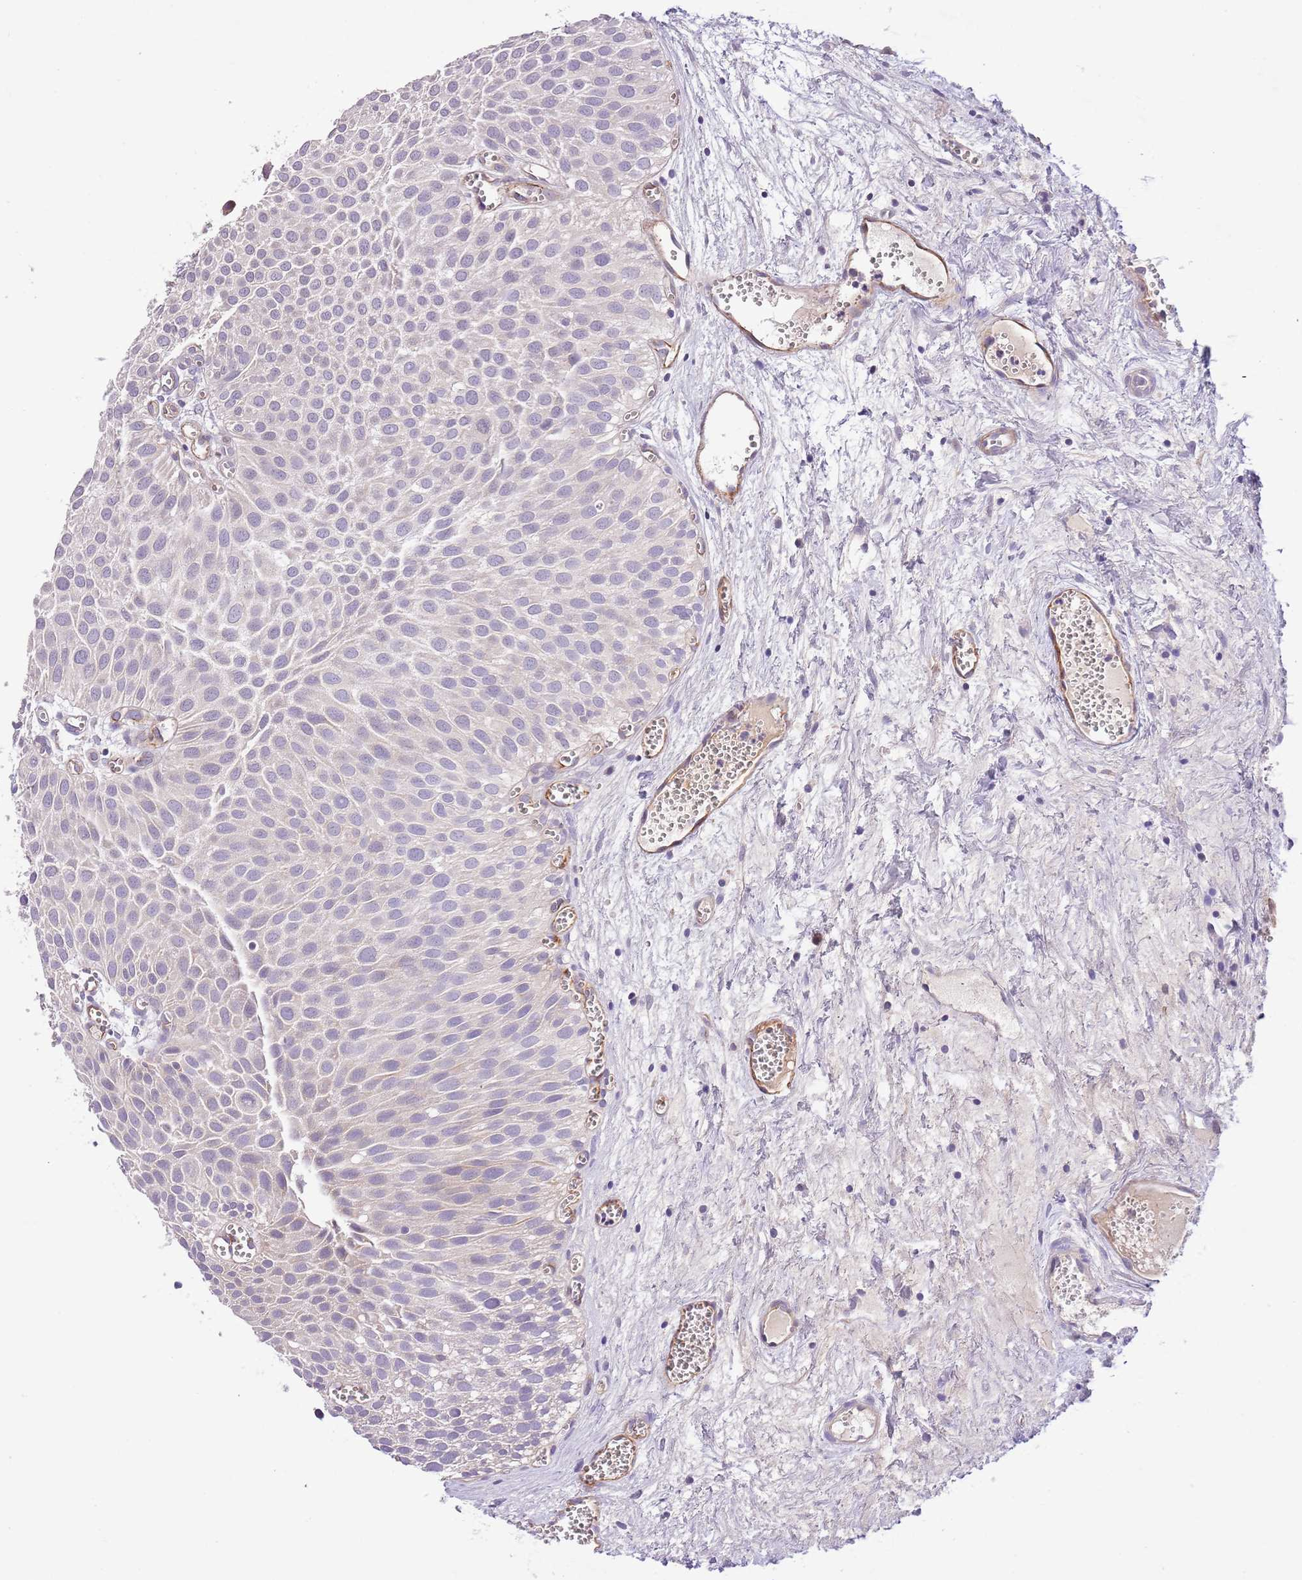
{"staining": {"intensity": "moderate", "quantity": "<25%", "location": "cytoplasmic/membranous"}, "tissue": "urothelial cancer", "cell_type": "Tumor cells", "image_type": "cancer", "snomed": [{"axis": "morphology", "description": "Urothelial carcinoma, Low grade"}, {"axis": "topography", "description": "Urinary bladder"}], "caption": "Urothelial cancer stained with a protein marker exhibits moderate staining in tumor cells.", "gene": "ZNF658", "patient": {"sex": "male", "age": 88}}